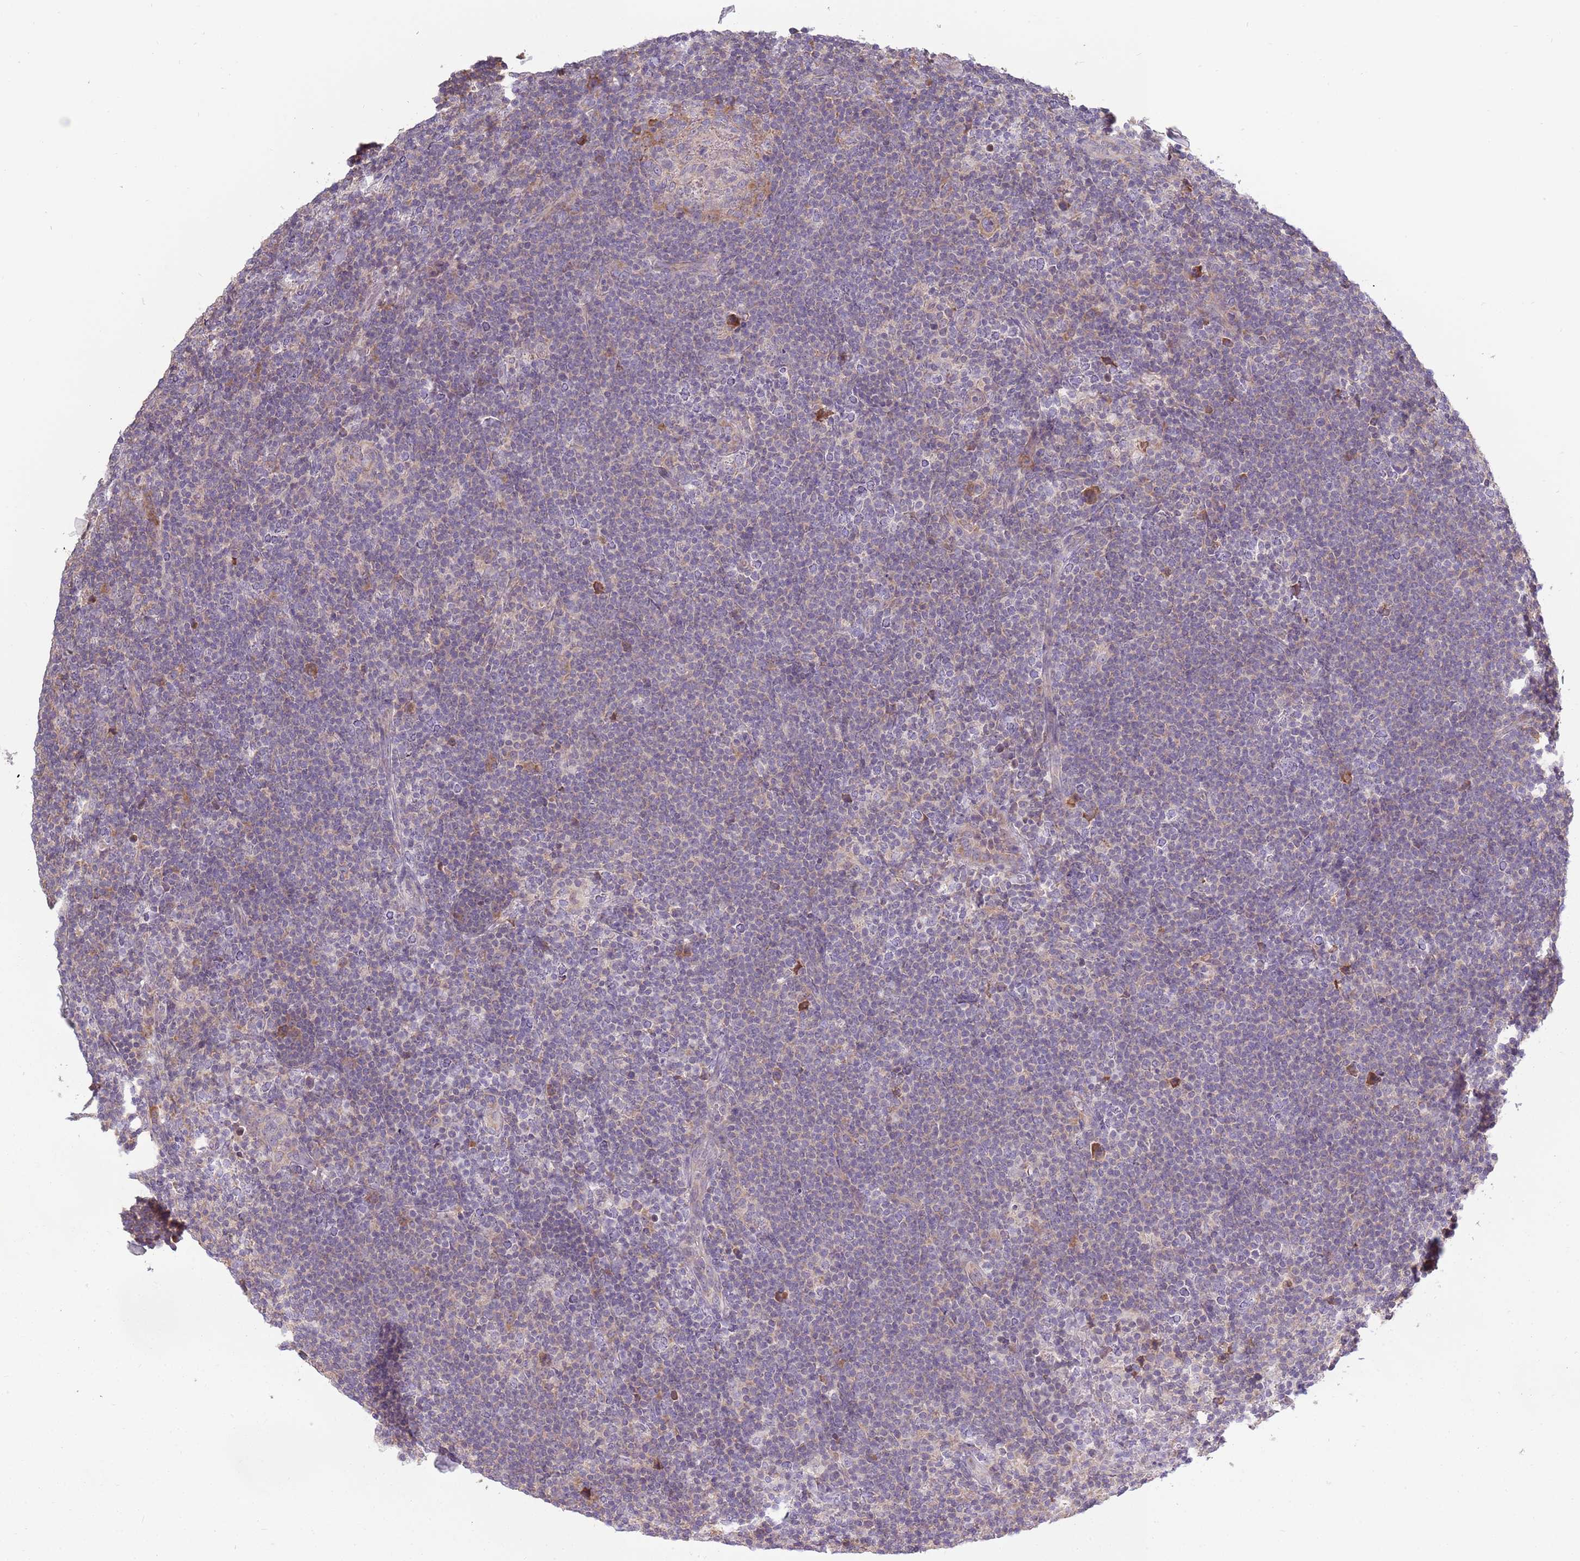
{"staining": {"intensity": "negative", "quantity": "none", "location": "none"}, "tissue": "lymphoma", "cell_type": "Tumor cells", "image_type": "cancer", "snomed": [{"axis": "morphology", "description": "Hodgkin's disease, NOS"}, {"axis": "topography", "description": "Lymph node"}], "caption": "Immunohistochemistry (IHC) photomicrograph of neoplastic tissue: lymphoma stained with DAB demonstrates no significant protein staining in tumor cells.", "gene": "RPL17-C18orf32", "patient": {"sex": "female", "age": 57}}